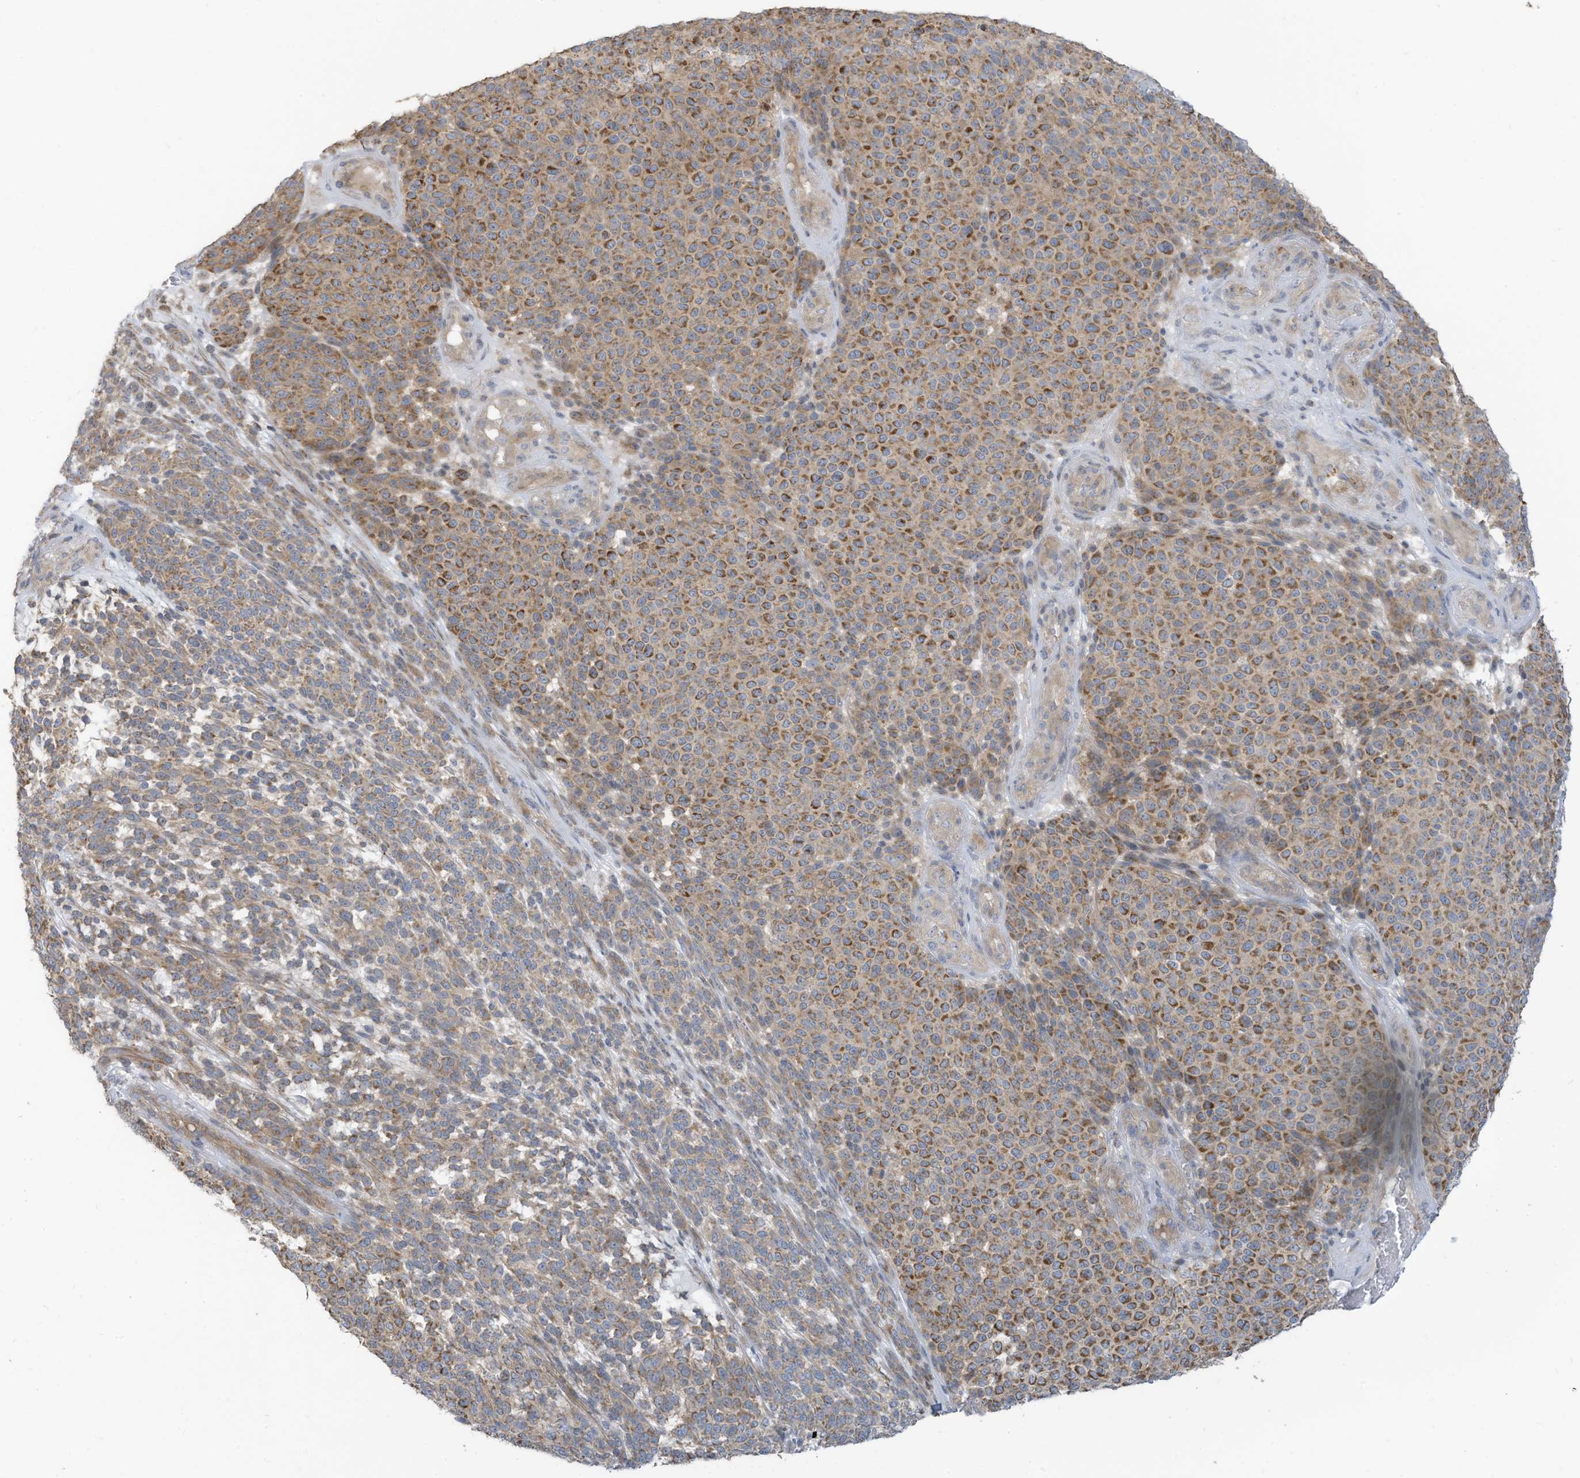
{"staining": {"intensity": "moderate", "quantity": "25%-75%", "location": "cytoplasmic/membranous"}, "tissue": "melanoma", "cell_type": "Tumor cells", "image_type": "cancer", "snomed": [{"axis": "morphology", "description": "Malignant melanoma, NOS"}, {"axis": "topography", "description": "Skin"}], "caption": "Immunohistochemical staining of human melanoma demonstrates moderate cytoplasmic/membranous protein expression in about 25%-75% of tumor cells.", "gene": "GTPBP2", "patient": {"sex": "male", "age": 49}}